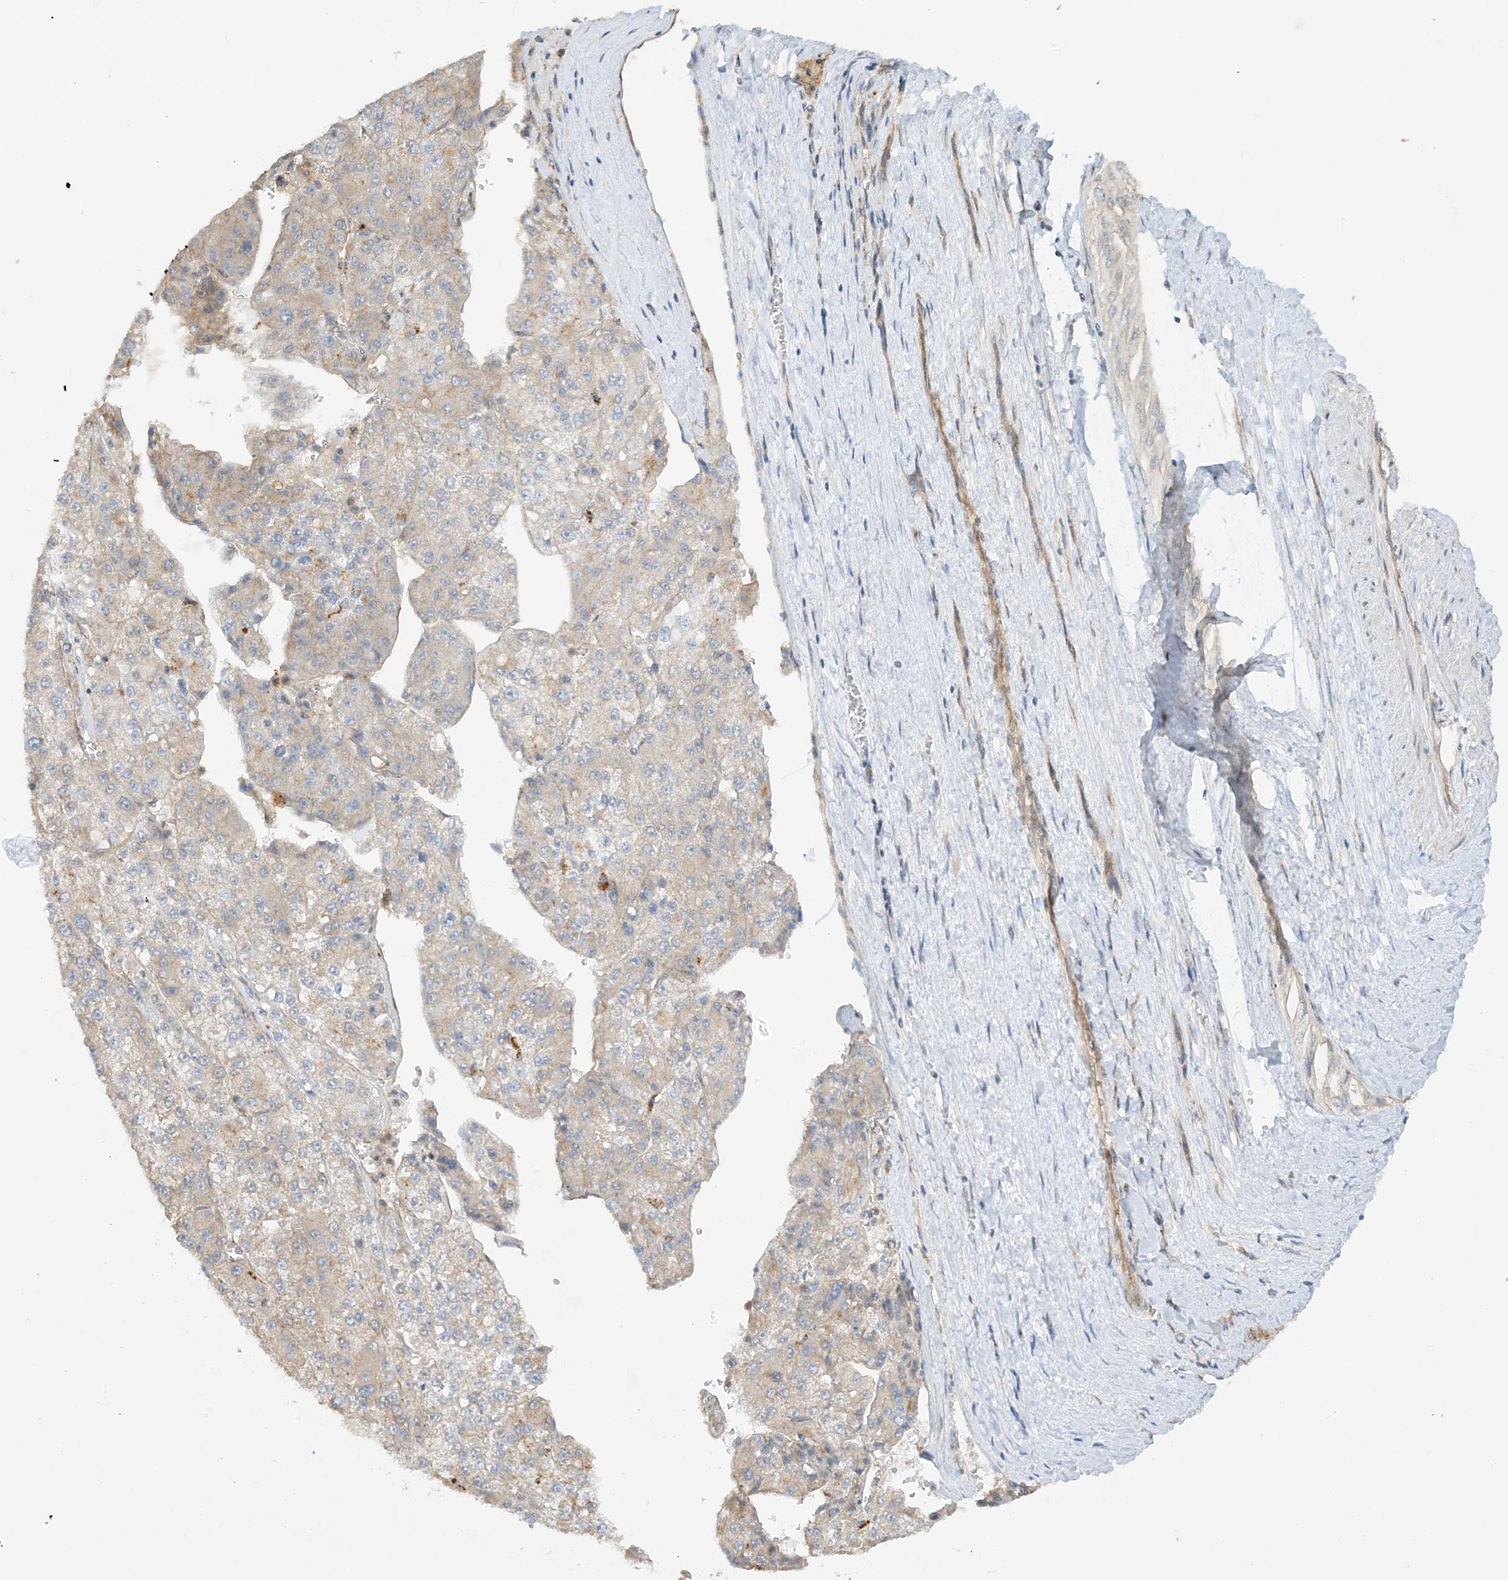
{"staining": {"intensity": "negative", "quantity": "none", "location": "none"}, "tissue": "liver cancer", "cell_type": "Tumor cells", "image_type": "cancer", "snomed": [{"axis": "morphology", "description": "Carcinoma, Hepatocellular, NOS"}, {"axis": "topography", "description": "Liver"}], "caption": "There is no significant staining in tumor cells of liver cancer.", "gene": "UBAP2L", "patient": {"sex": "female", "age": 73}}